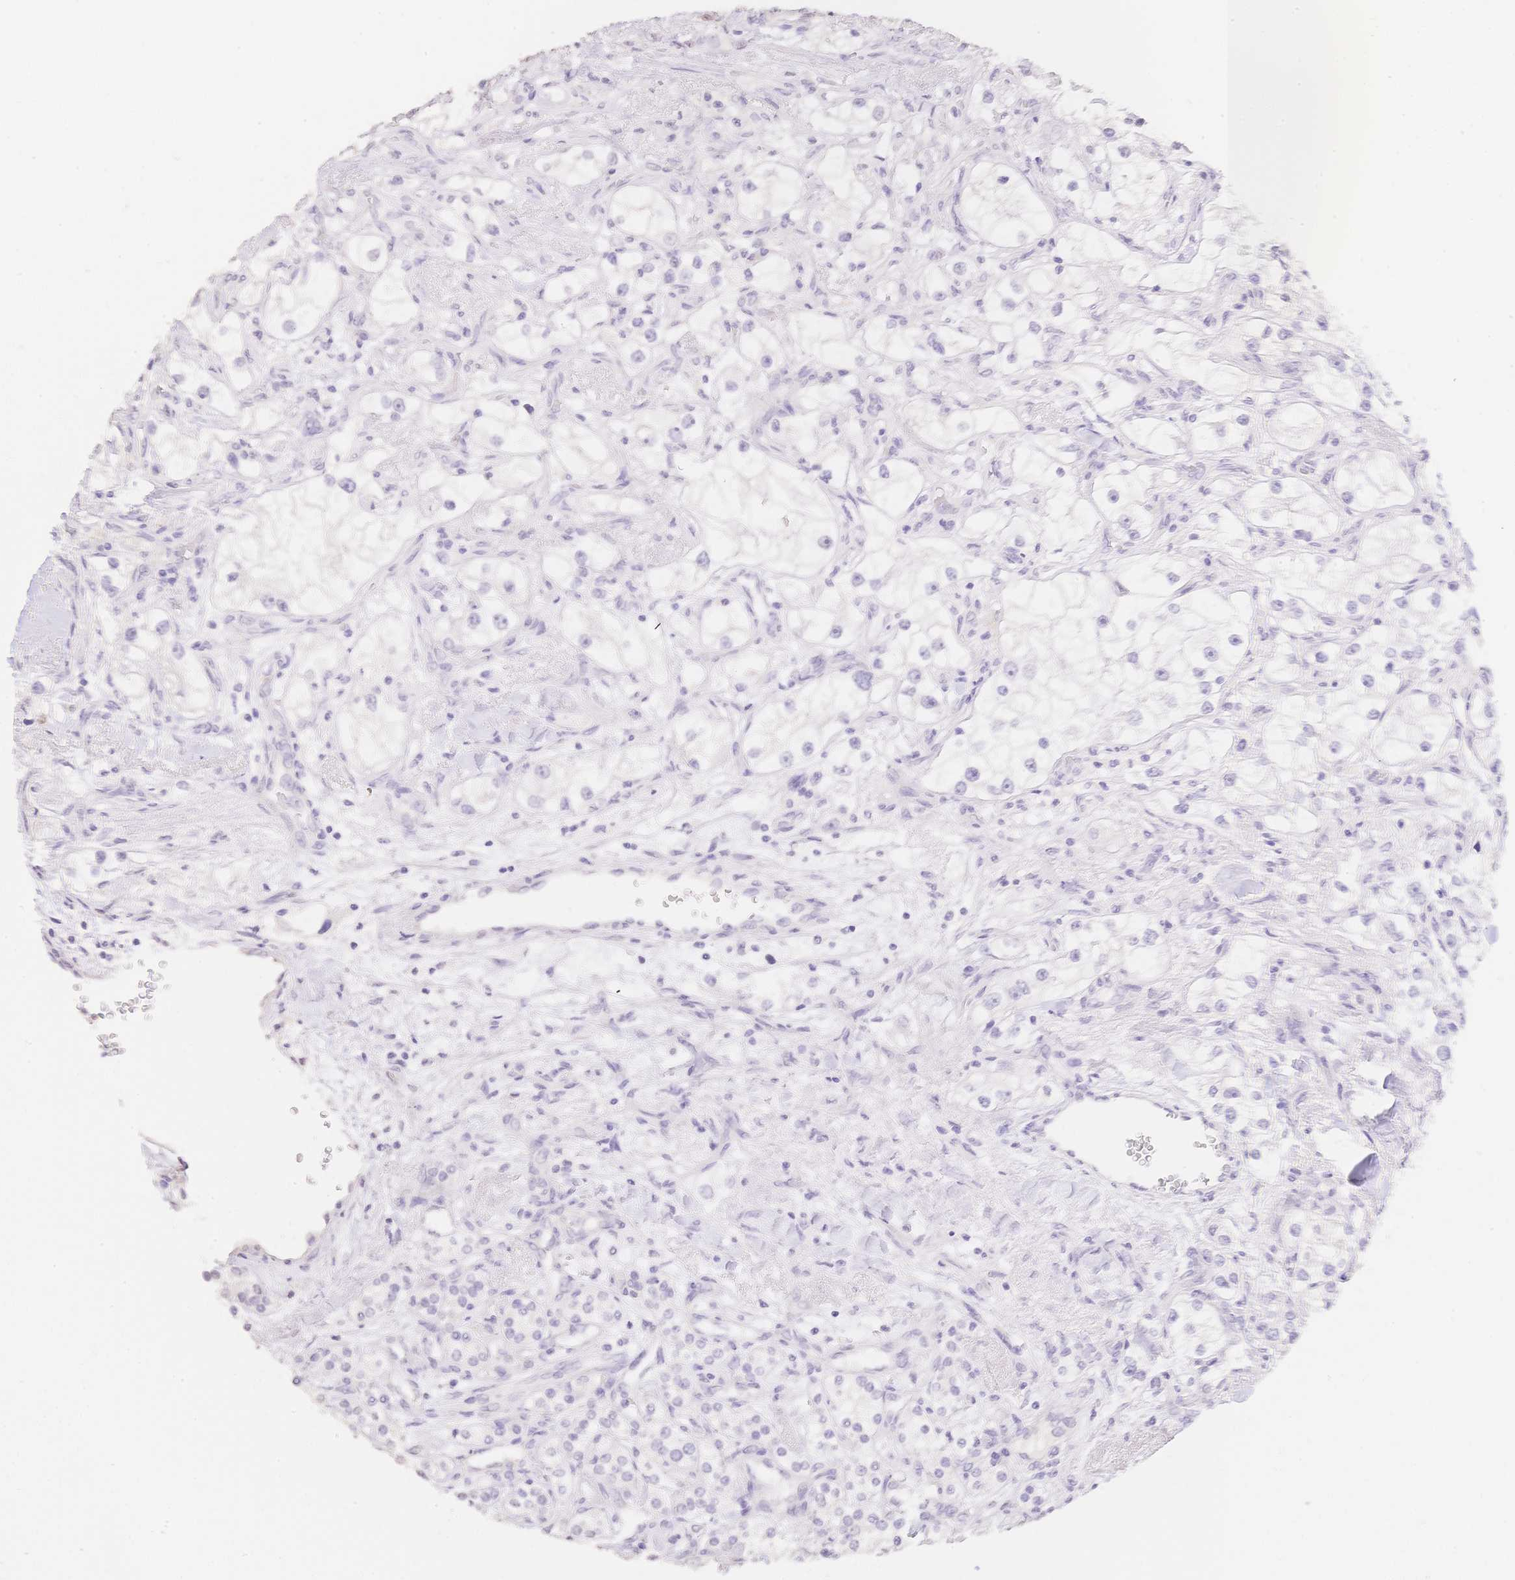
{"staining": {"intensity": "negative", "quantity": "none", "location": "none"}, "tissue": "renal cancer", "cell_type": "Tumor cells", "image_type": "cancer", "snomed": [{"axis": "morphology", "description": "Adenocarcinoma, NOS"}, {"axis": "topography", "description": "Kidney"}], "caption": "Immunohistochemistry (IHC) histopathology image of neoplastic tissue: human renal cancer (adenocarcinoma) stained with DAB (3,3'-diaminobenzidine) exhibits no significant protein staining in tumor cells. (DAB immunohistochemistry, high magnification).", "gene": "HCRTR2", "patient": {"sex": "male", "age": 77}}